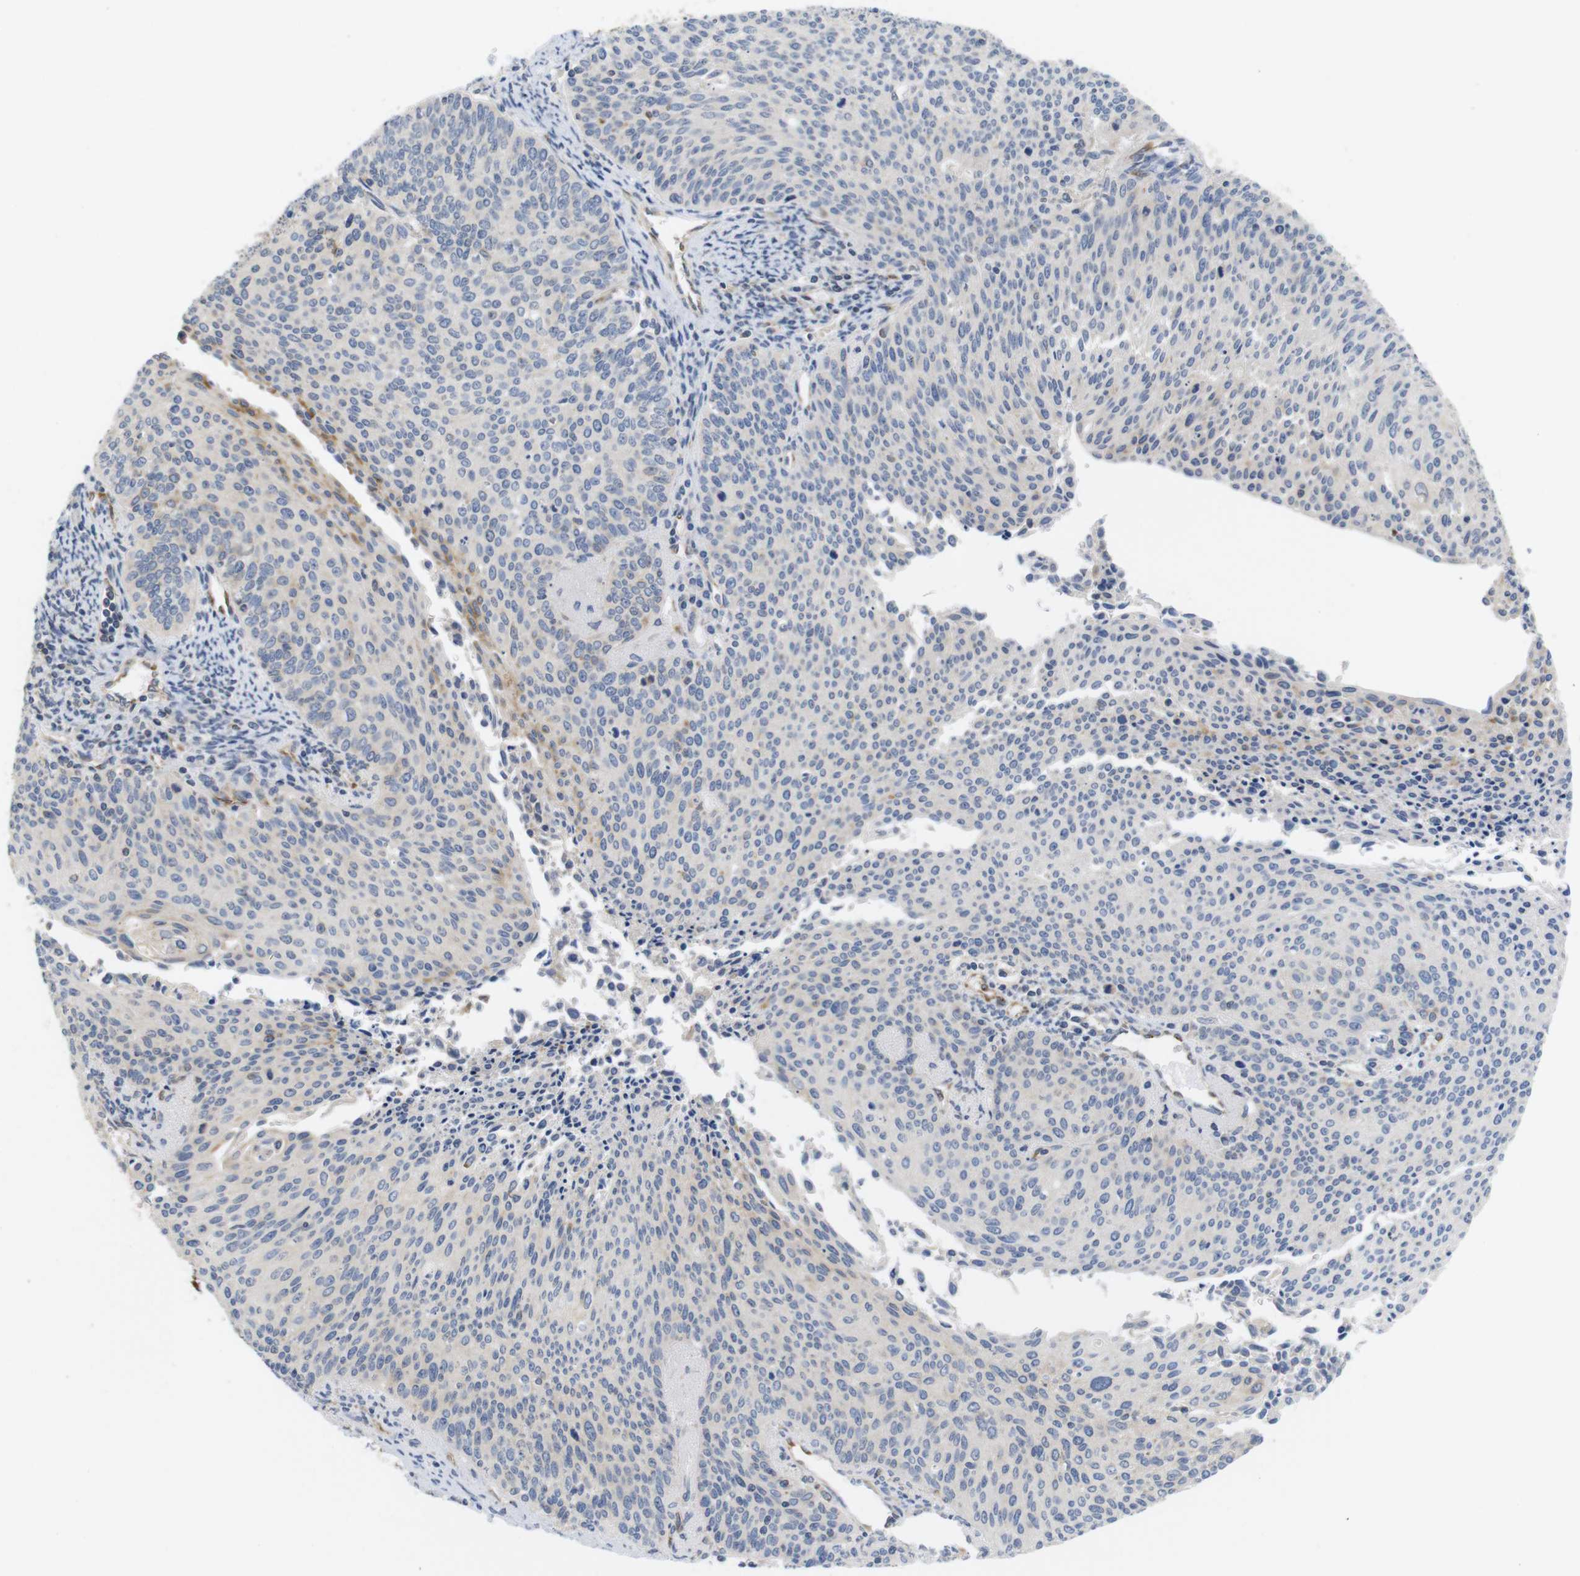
{"staining": {"intensity": "weak", "quantity": "<25%", "location": "cytoplasmic/membranous"}, "tissue": "cervical cancer", "cell_type": "Tumor cells", "image_type": "cancer", "snomed": [{"axis": "morphology", "description": "Squamous cell carcinoma, NOS"}, {"axis": "topography", "description": "Cervix"}], "caption": "DAB (3,3'-diaminobenzidine) immunohistochemical staining of human cervical cancer demonstrates no significant staining in tumor cells.", "gene": "PCNX2", "patient": {"sex": "female", "age": 55}}